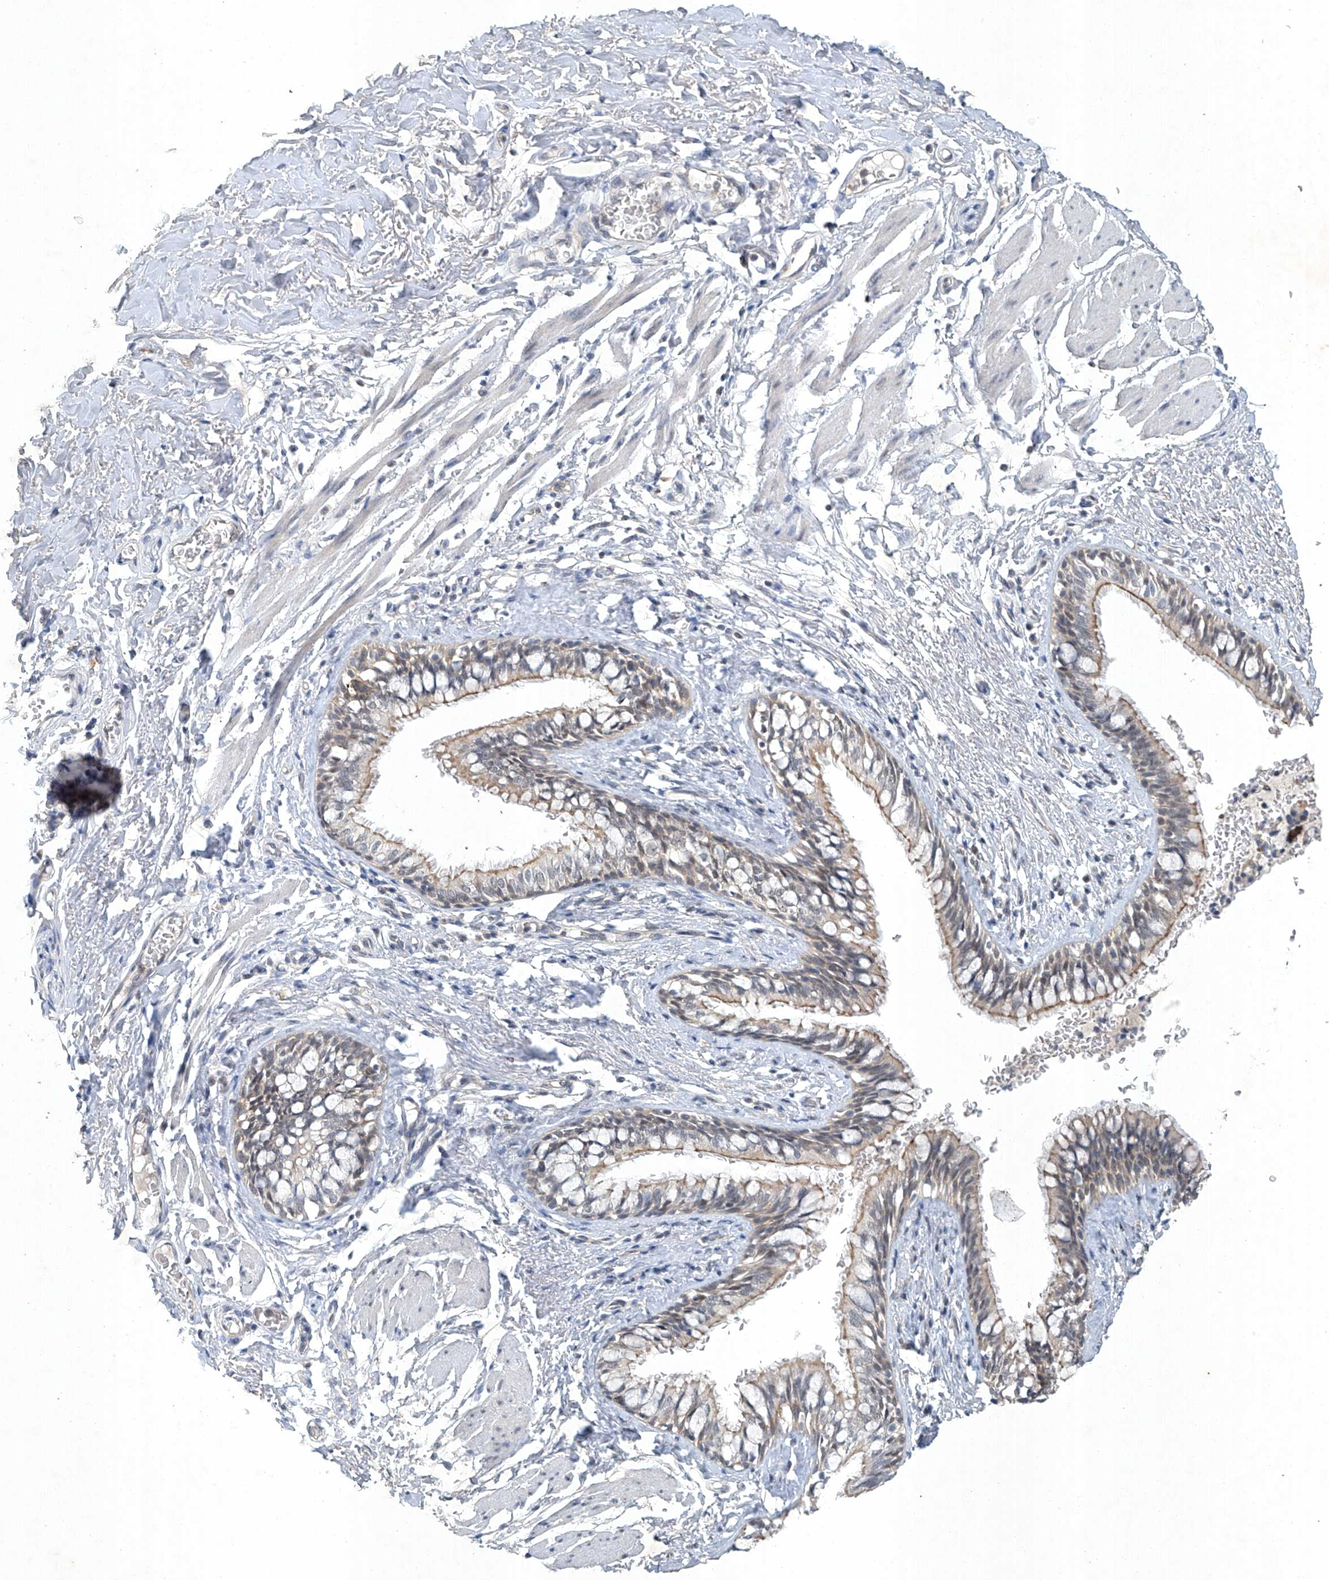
{"staining": {"intensity": "moderate", "quantity": "<25%", "location": "cytoplasmic/membranous,nuclear"}, "tissue": "bronchus", "cell_type": "Respiratory epithelial cells", "image_type": "normal", "snomed": [{"axis": "morphology", "description": "Normal tissue, NOS"}, {"axis": "topography", "description": "Cartilage tissue"}, {"axis": "topography", "description": "Bronchus"}], "caption": "Immunohistochemical staining of unremarkable human bronchus exhibits low levels of moderate cytoplasmic/membranous,nuclear positivity in approximately <25% of respiratory epithelial cells. The protein of interest is stained brown, and the nuclei are stained in blue (DAB IHC with brightfield microscopy, high magnification).", "gene": "TAF8", "patient": {"sex": "female", "age": 36}}